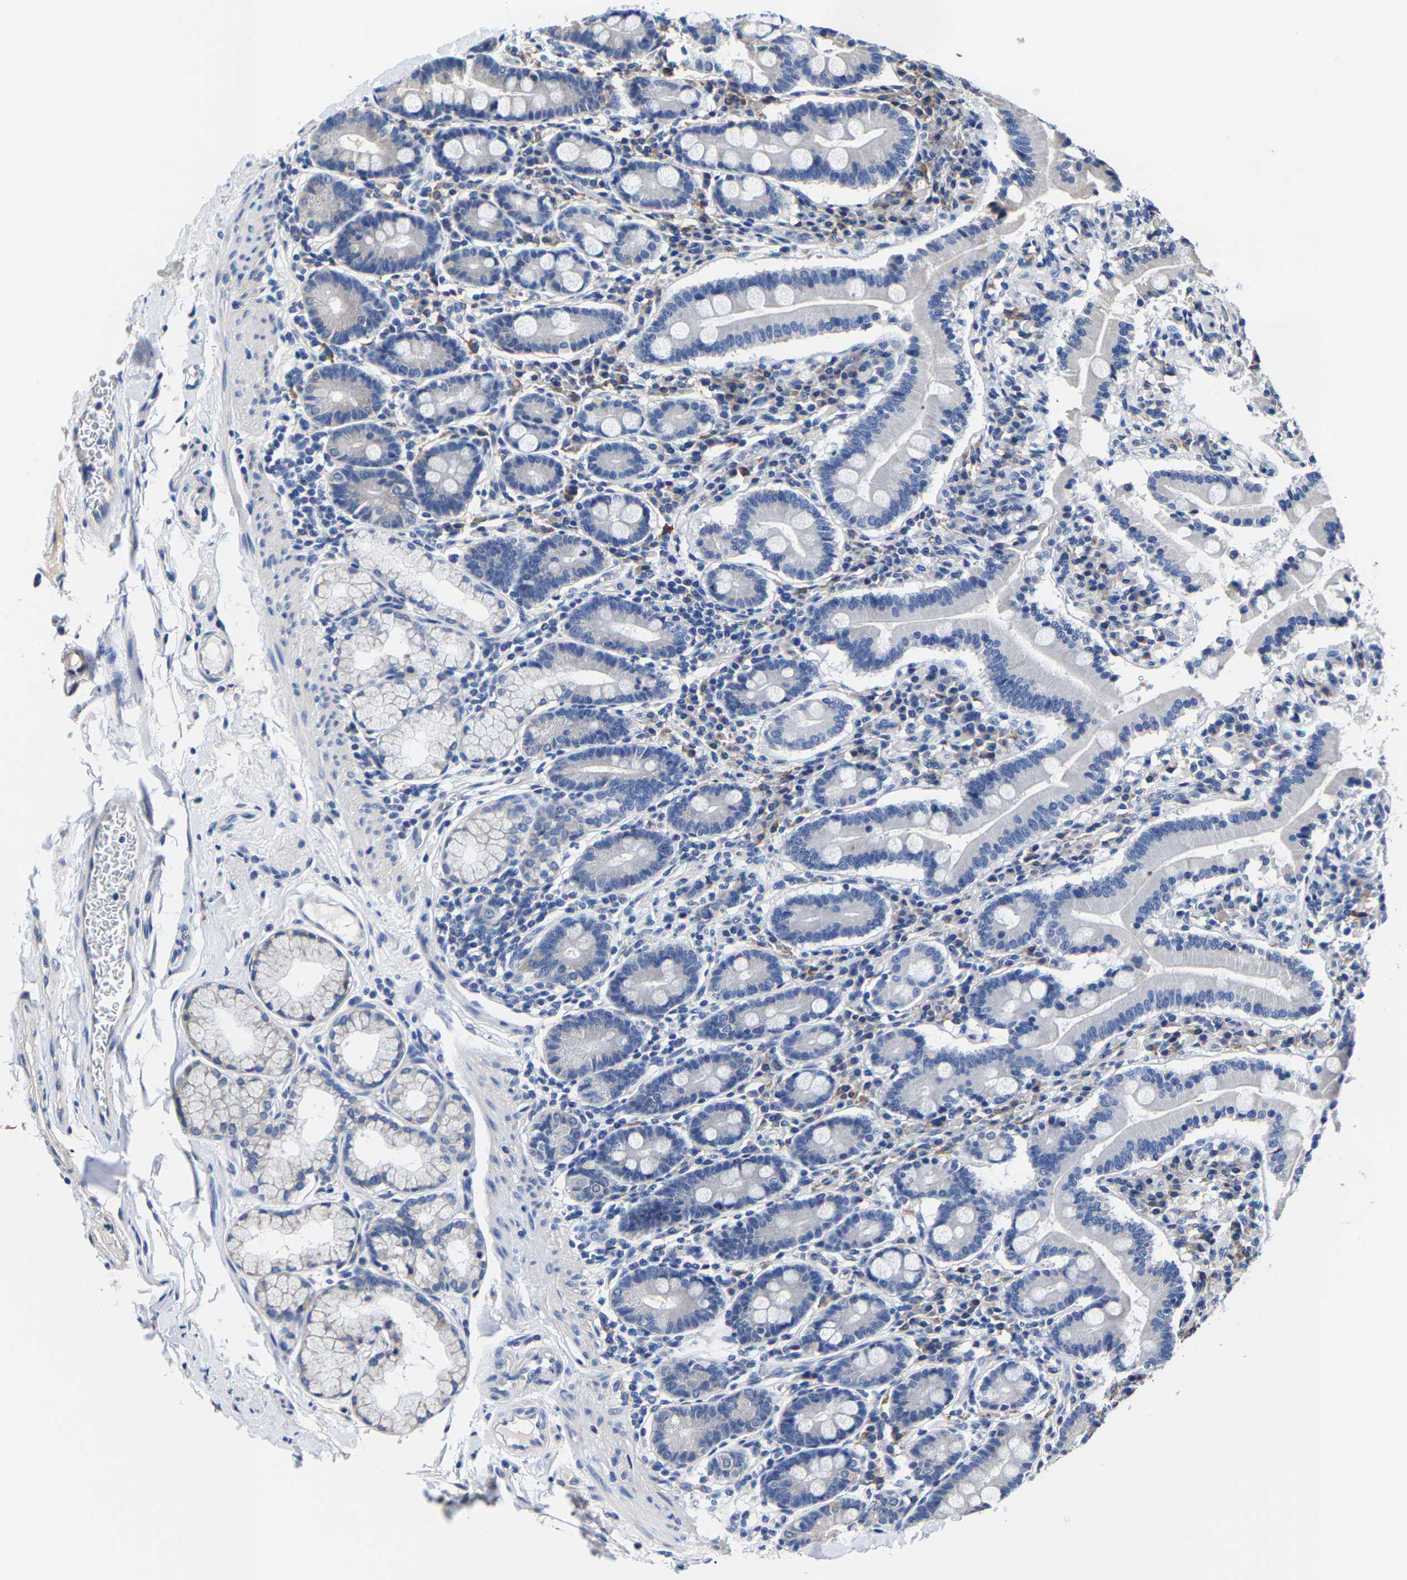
{"staining": {"intensity": "negative", "quantity": "none", "location": "none"}, "tissue": "duodenum", "cell_type": "Glandular cells", "image_type": "normal", "snomed": [{"axis": "morphology", "description": "Normal tissue, NOS"}, {"axis": "topography", "description": "Duodenum"}], "caption": "DAB (3,3'-diaminobenzidine) immunohistochemical staining of unremarkable human duodenum reveals no significant expression in glandular cells. Nuclei are stained in blue.", "gene": "SRPK2", "patient": {"sex": "male", "age": 50}}